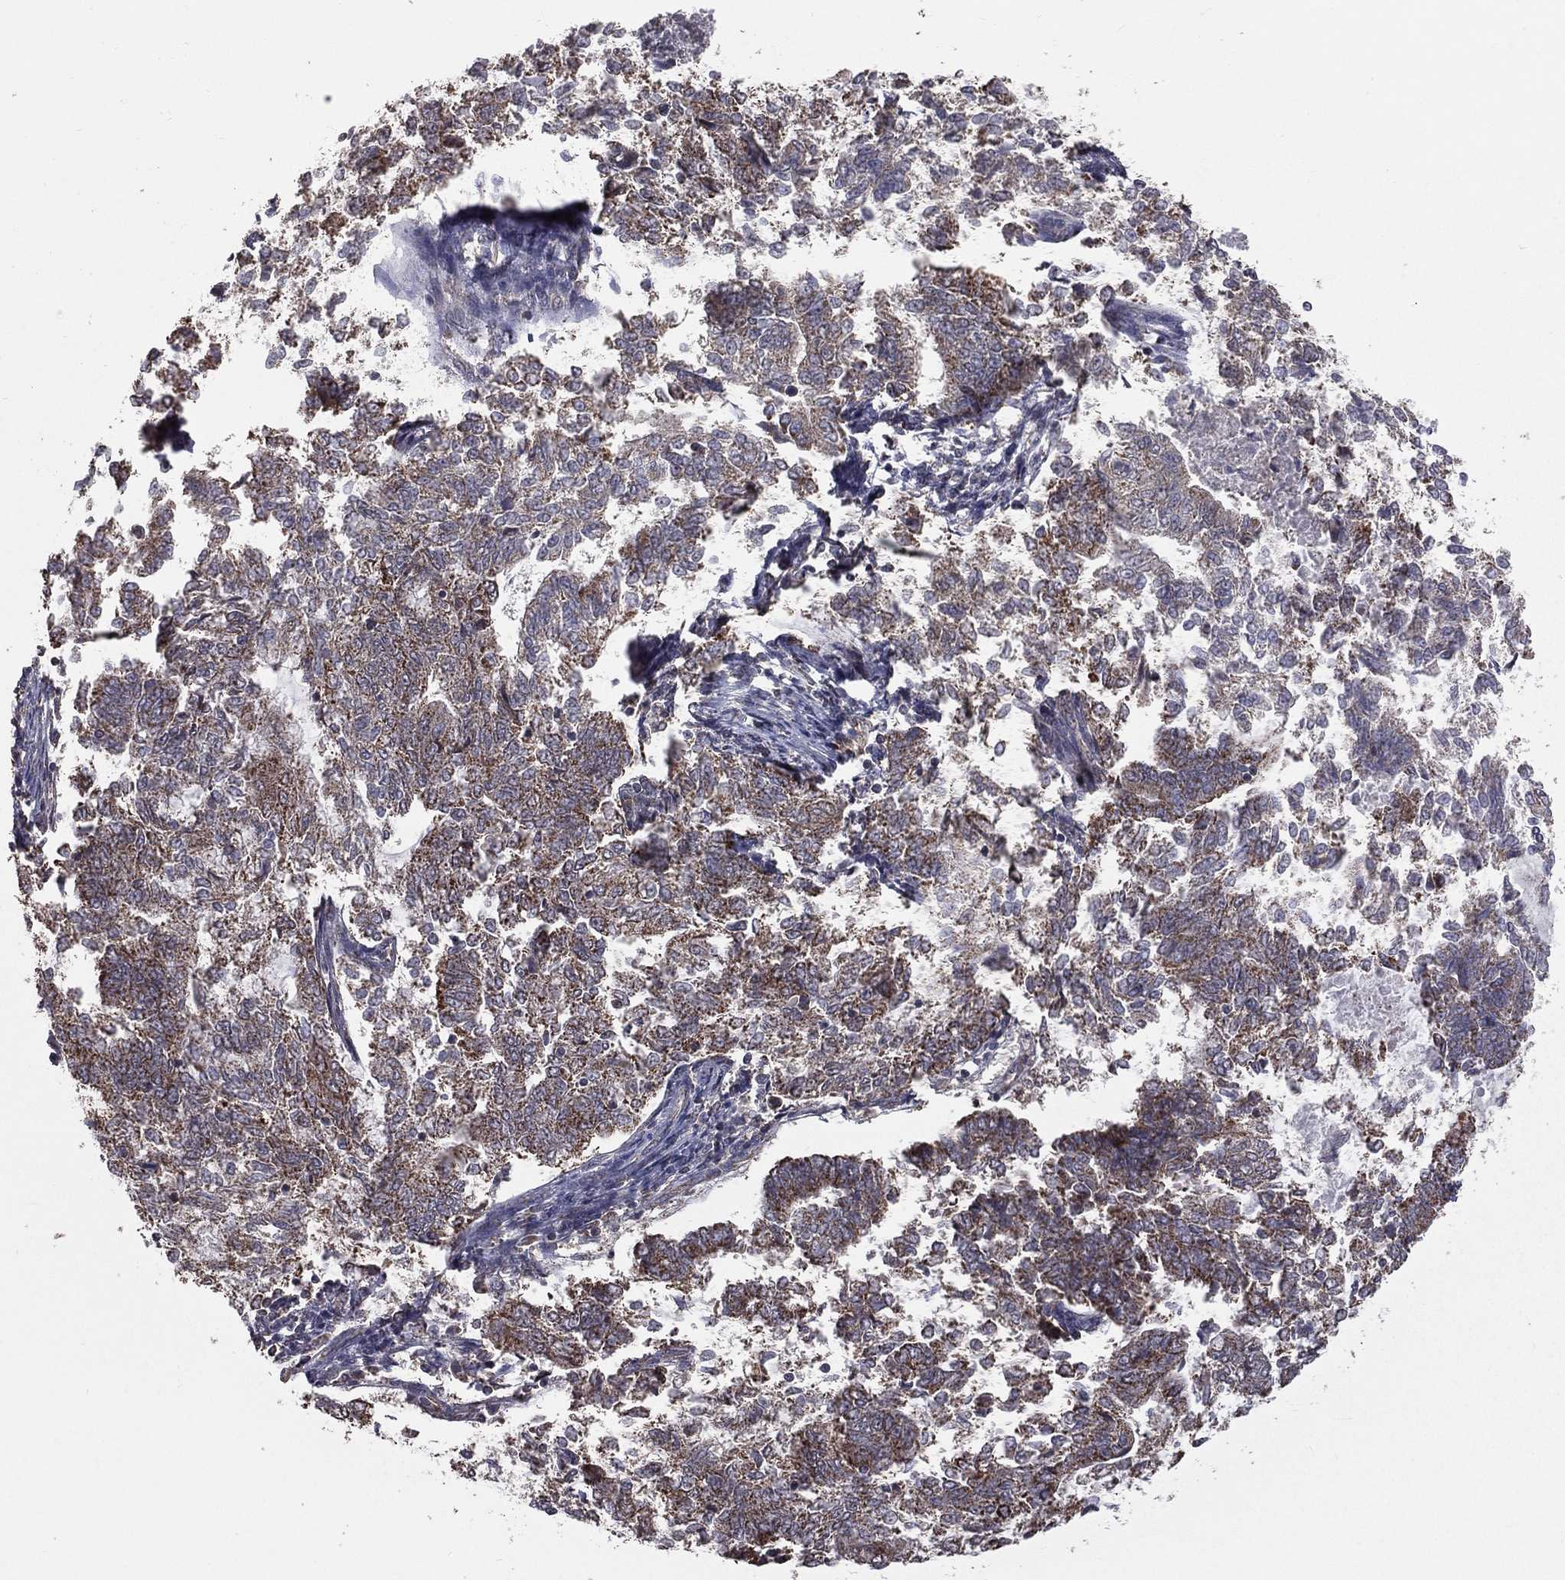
{"staining": {"intensity": "weak", "quantity": "25%-75%", "location": "cytoplasmic/membranous"}, "tissue": "endometrial cancer", "cell_type": "Tumor cells", "image_type": "cancer", "snomed": [{"axis": "morphology", "description": "Adenocarcinoma, NOS"}, {"axis": "topography", "description": "Endometrium"}], "caption": "Immunohistochemical staining of endometrial adenocarcinoma displays low levels of weak cytoplasmic/membranous positivity in approximately 25%-75% of tumor cells. (DAB = brown stain, brightfield microscopy at high magnification).", "gene": "MRPL46", "patient": {"sex": "female", "age": 65}}